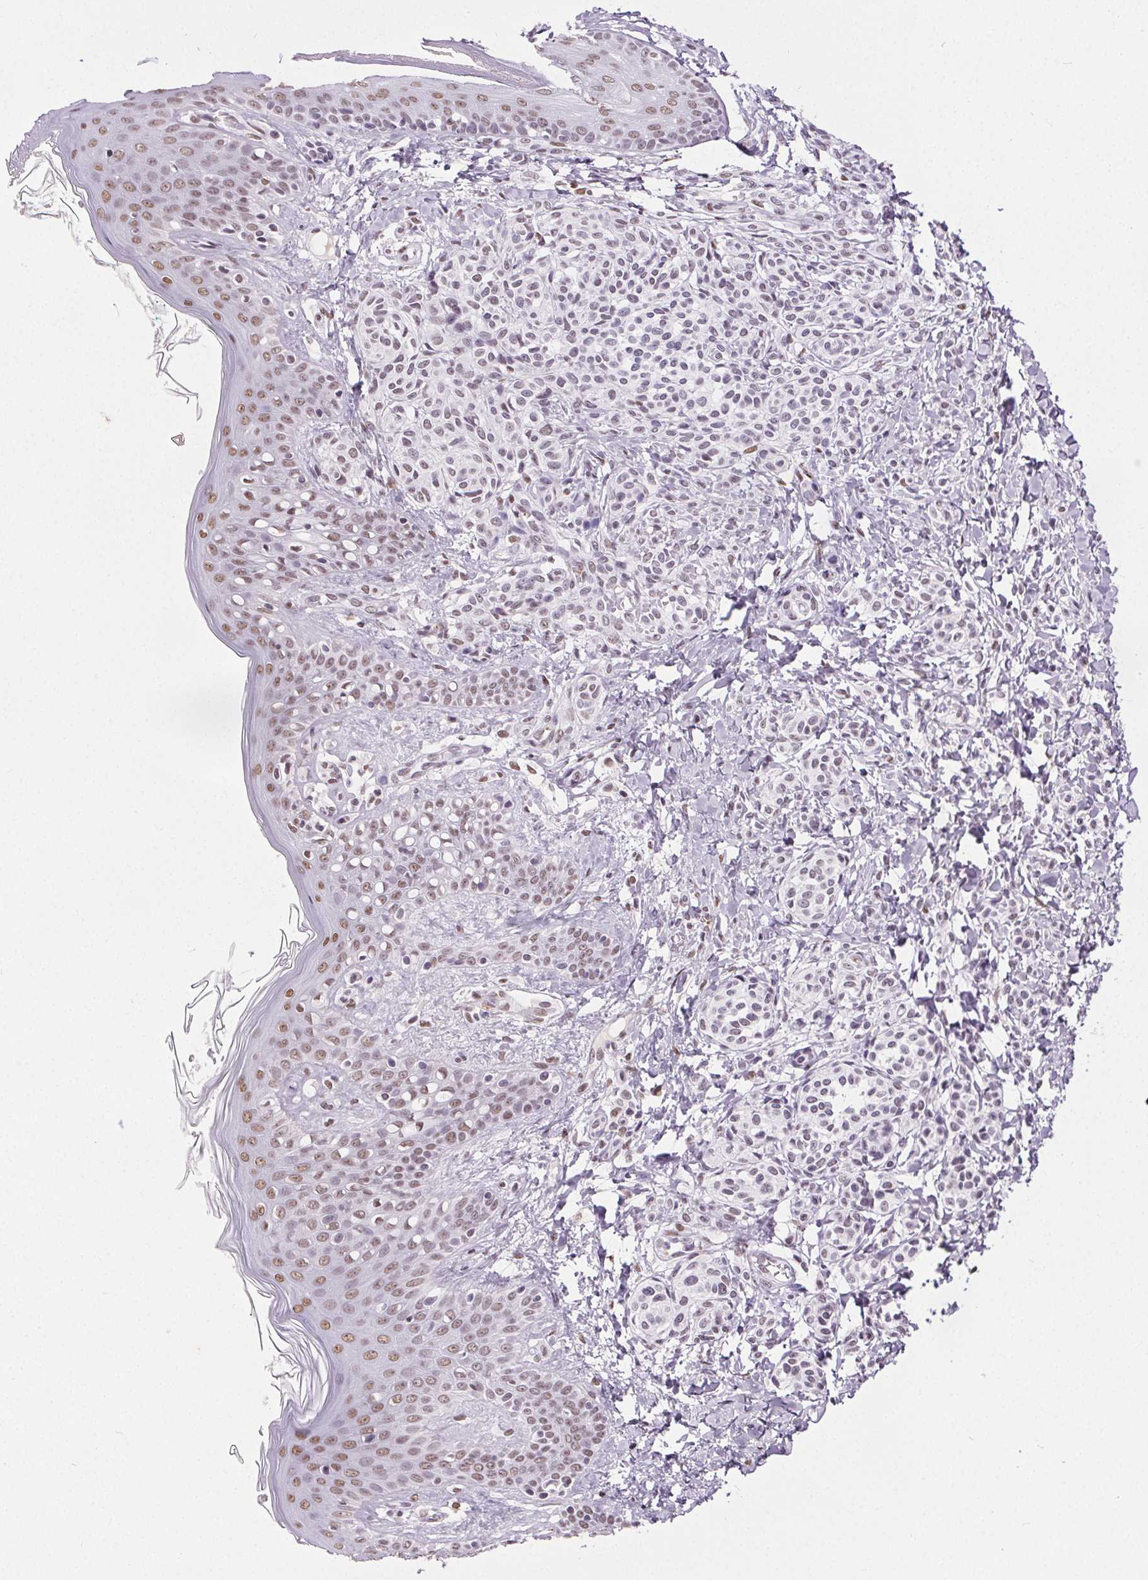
{"staining": {"intensity": "negative", "quantity": "none", "location": "none"}, "tissue": "skin", "cell_type": "Fibroblasts", "image_type": "normal", "snomed": [{"axis": "morphology", "description": "Normal tissue, NOS"}, {"axis": "topography", "description": "Skin"}], "caption": "A micrograph of skin stained for a protein reveals no brown staining in fibroblasts. (DAB (3,3'-diaminobenzidine) IHC visualized using brightfield microscopy, high magnification).", "gene": "GP6", "patient": {"sex": "male", "age": 16}}